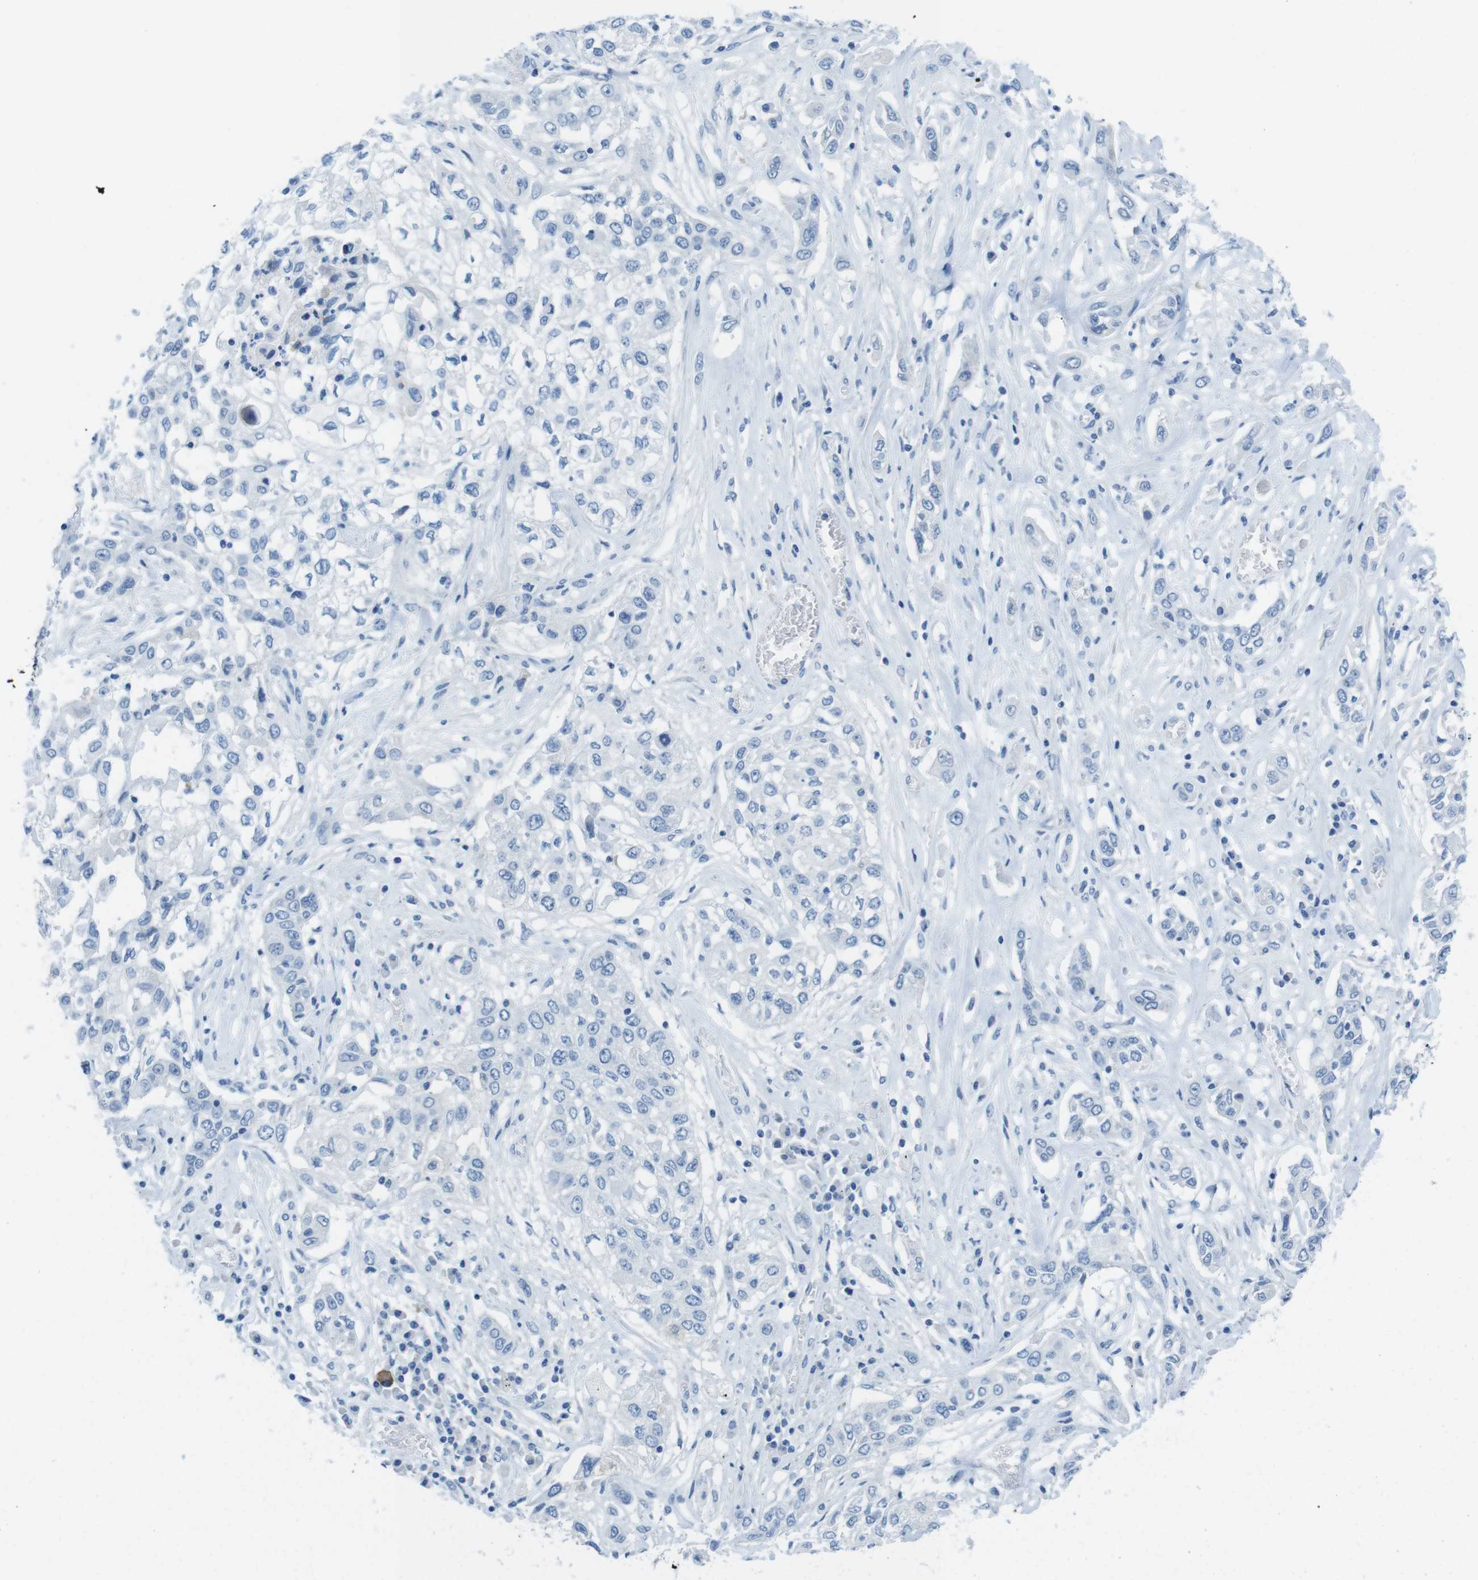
{"staining": {"intensity": "negative", "quantity": "none", "location": "none"}, "tissue": "lung cancer", "cell_type": "Tumor cells", "image_type": "cancer", "snomed": [{"axis": "morphology", "description": "Squamous cell carcinoma, NOS"}, {"axis": "topography", "description": "Lung"}], "caption": "This is an immunohistochemistry (IHC) histopathology image of human lung cancer. There is no positivity in tumor cells.", "gene": "GAP43", "patient": {"sex": "male", "age": 71}}